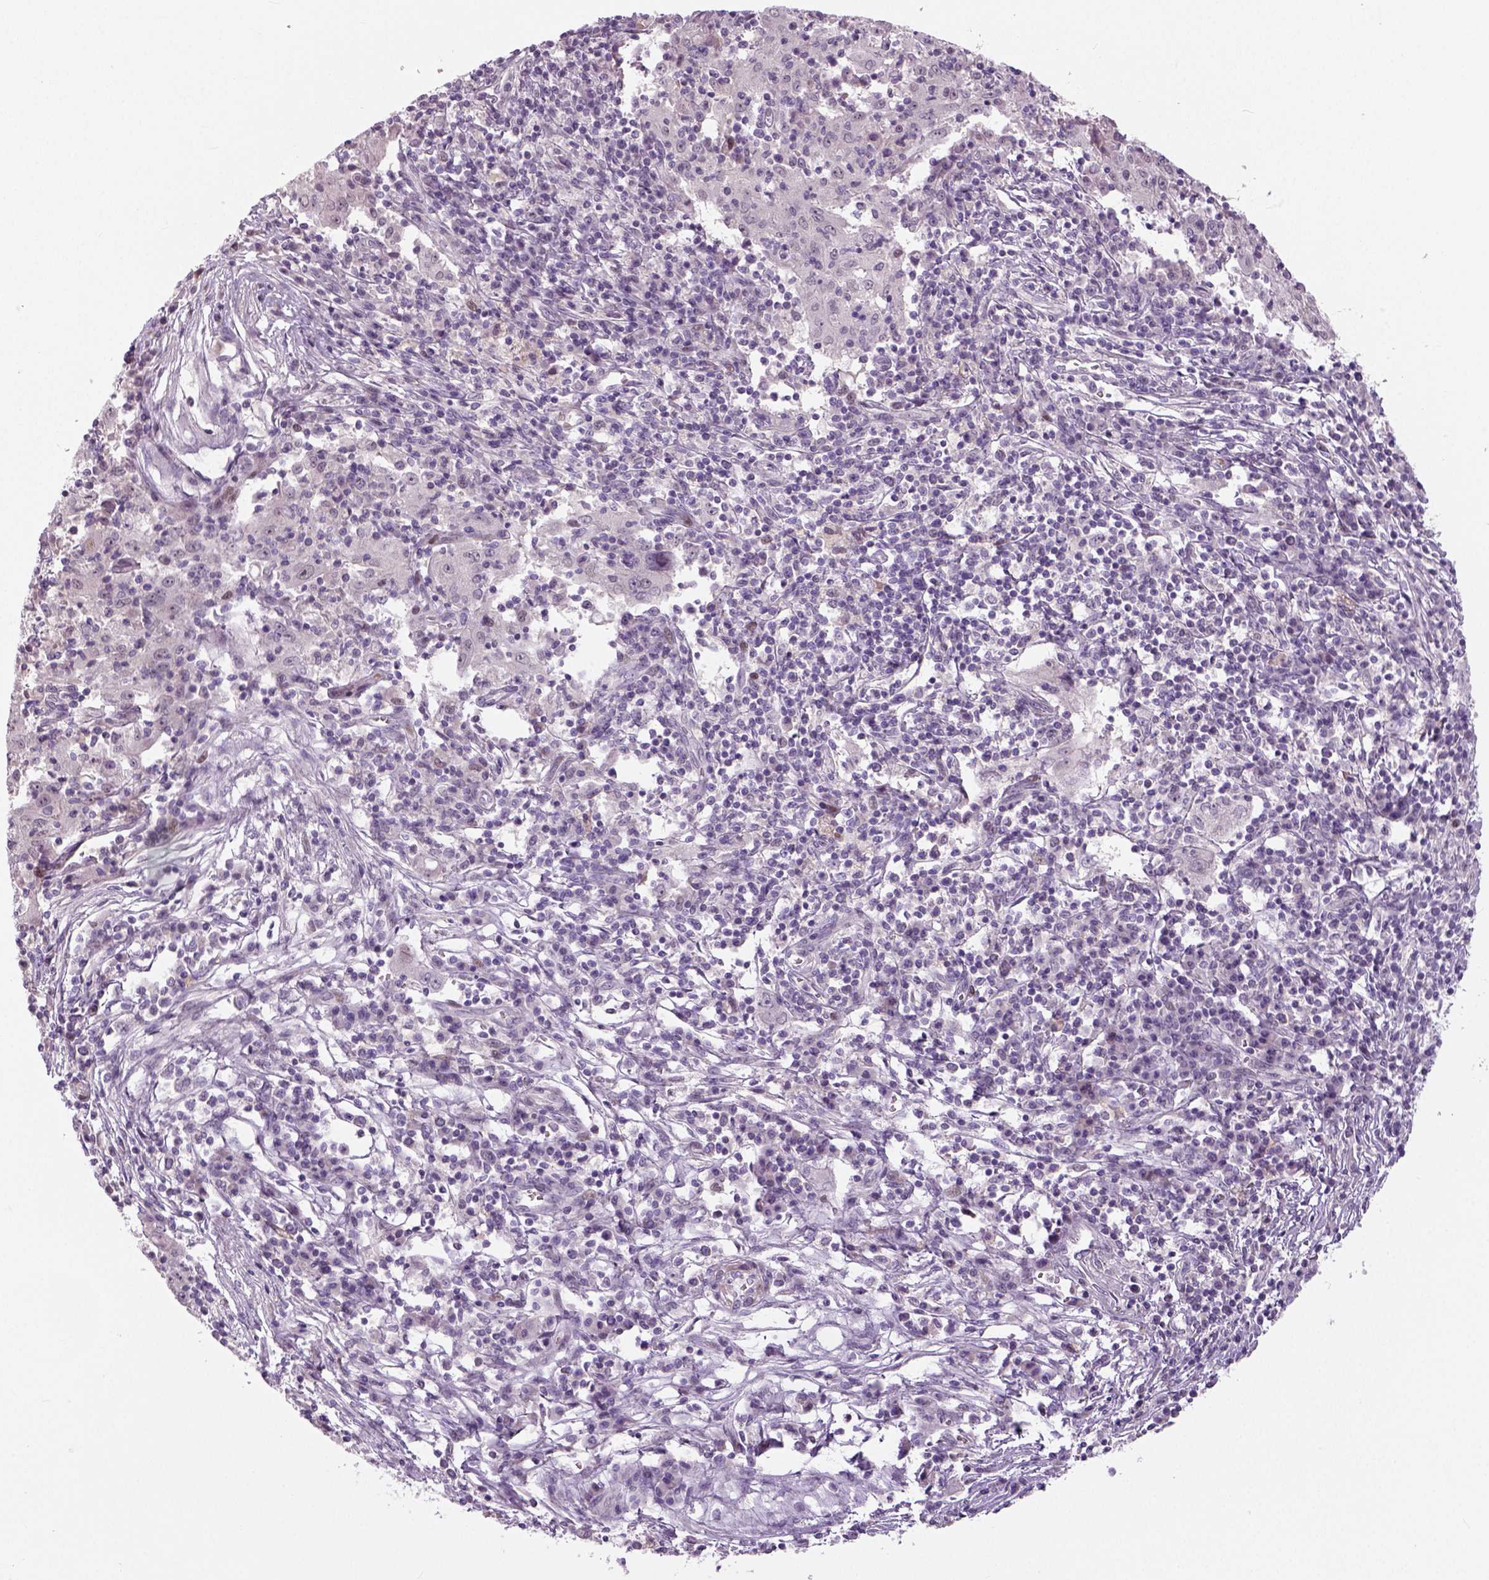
{"staining": {"intensity": "negative", "quantity": "none", "location": "none"}, "tissue": "pancreatic cancer", "cell_type": "Tumor cells", "image_type": "cancer", "snomed": [{"axis": "morphology", "description": "Adenocarcinoma, NOS"}, {"axis": "topography", "description": "Pancreas"}], "caption": "An immunohistochemistry photomicrograph of adenocarcinoma (pancreatic) is shown. There is no staining in tumor cells of adenocarcinoma (pancreatic).", "gene": "NECAB1", "patient": {"sex": "male", "age": 63}}